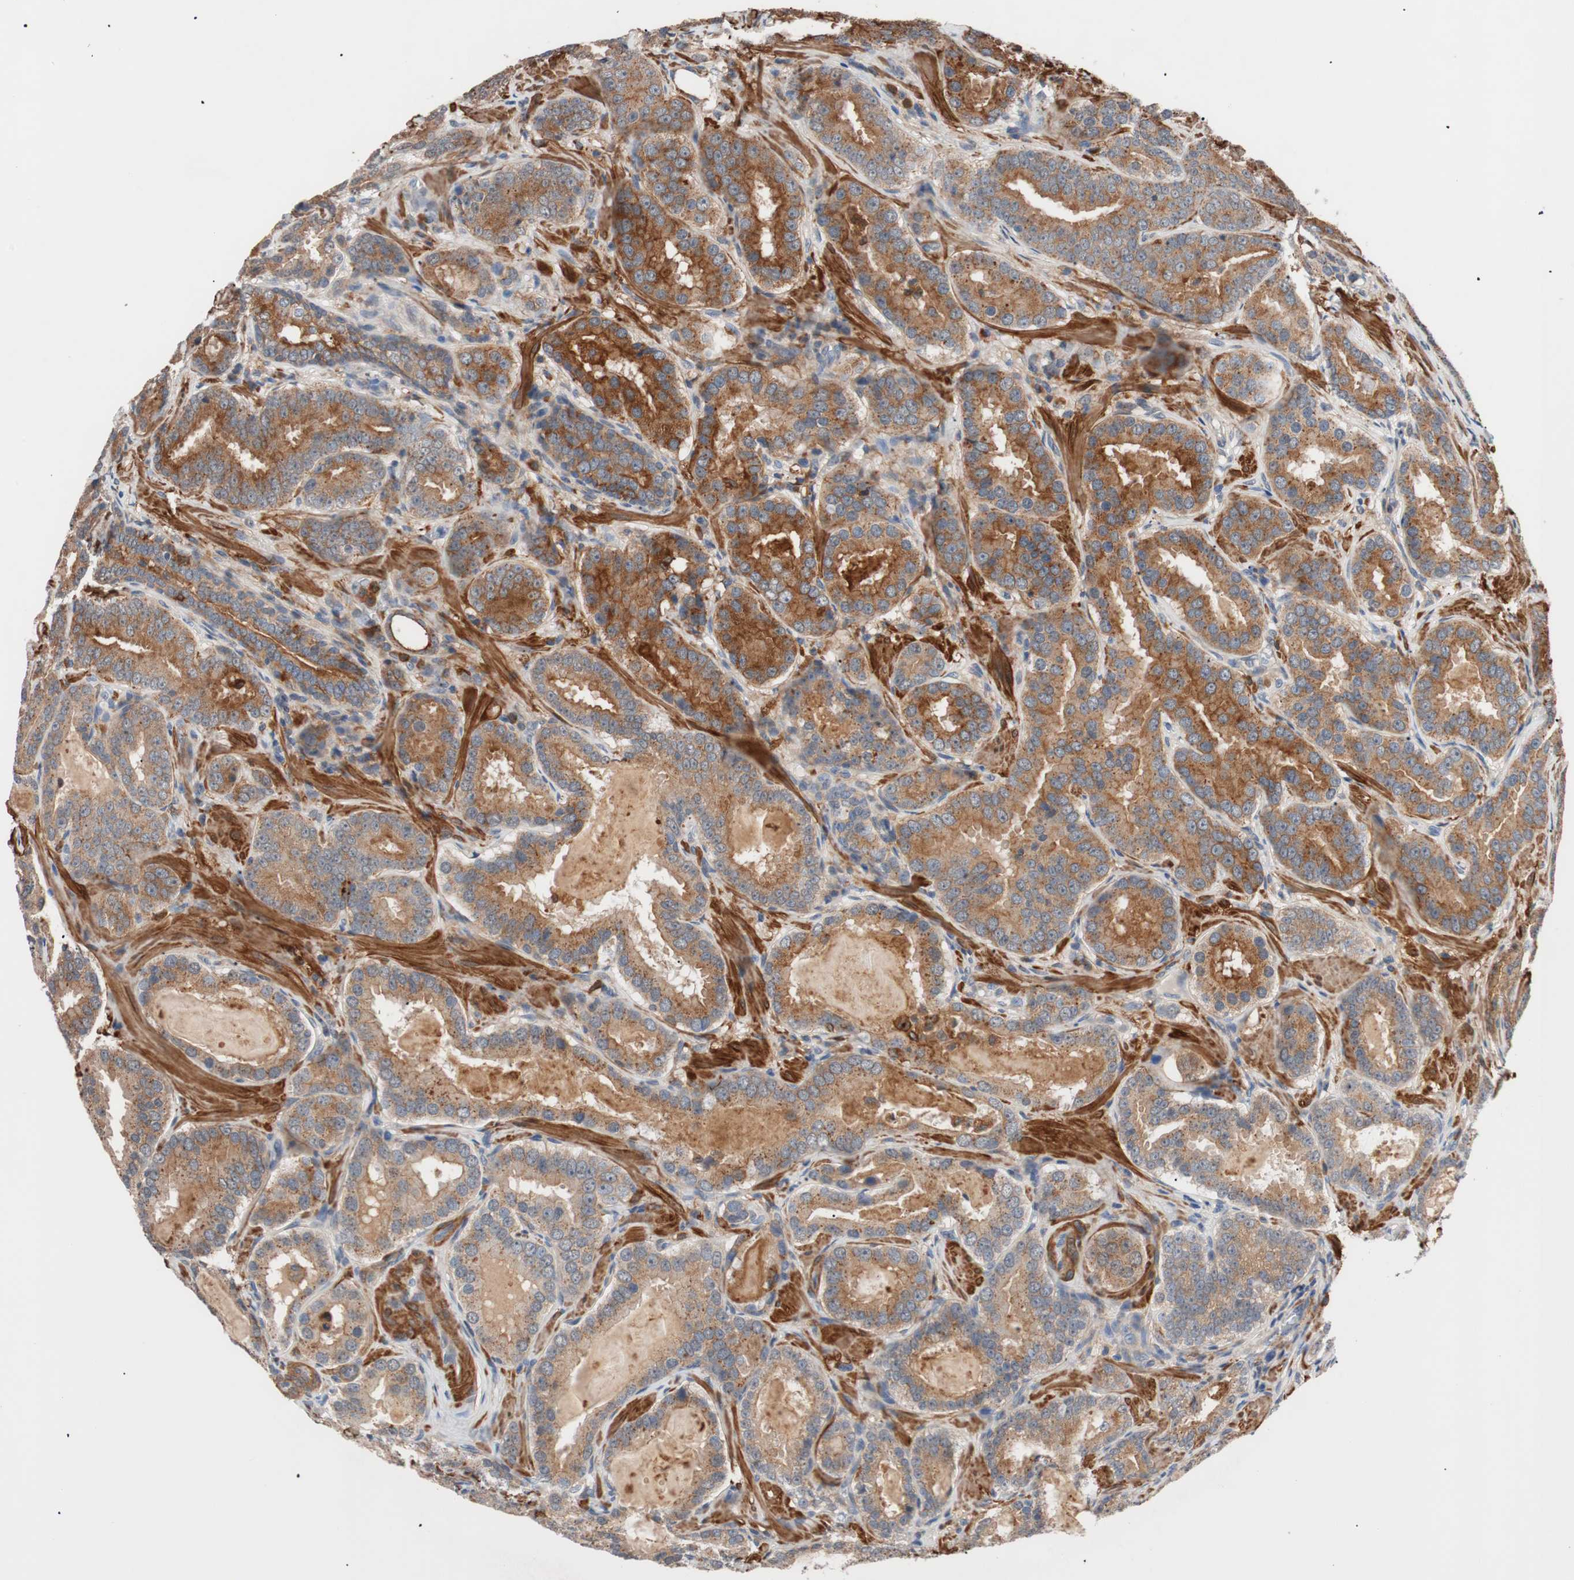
{"staining": {"intensity": "moderate", "quantity": ">75%", "location": "cytoplasmic/membranous"}, "tissue": "prostate cancer", "cell_type": "Tumor cells", "image_type": "cancer", "snomed": [{"axis": "morphology", "description": "Adenocarcinoma, Low grade"}, {"axis": "topography", "description": "Prostate"}], "caption": "IHC of prostate cancer displays medium levels of moderate cytoplasmic/membranous expression in about >75% of tumor cells.", "gene": "LITAF", "patient": {"sex": "male", "age": 59}}